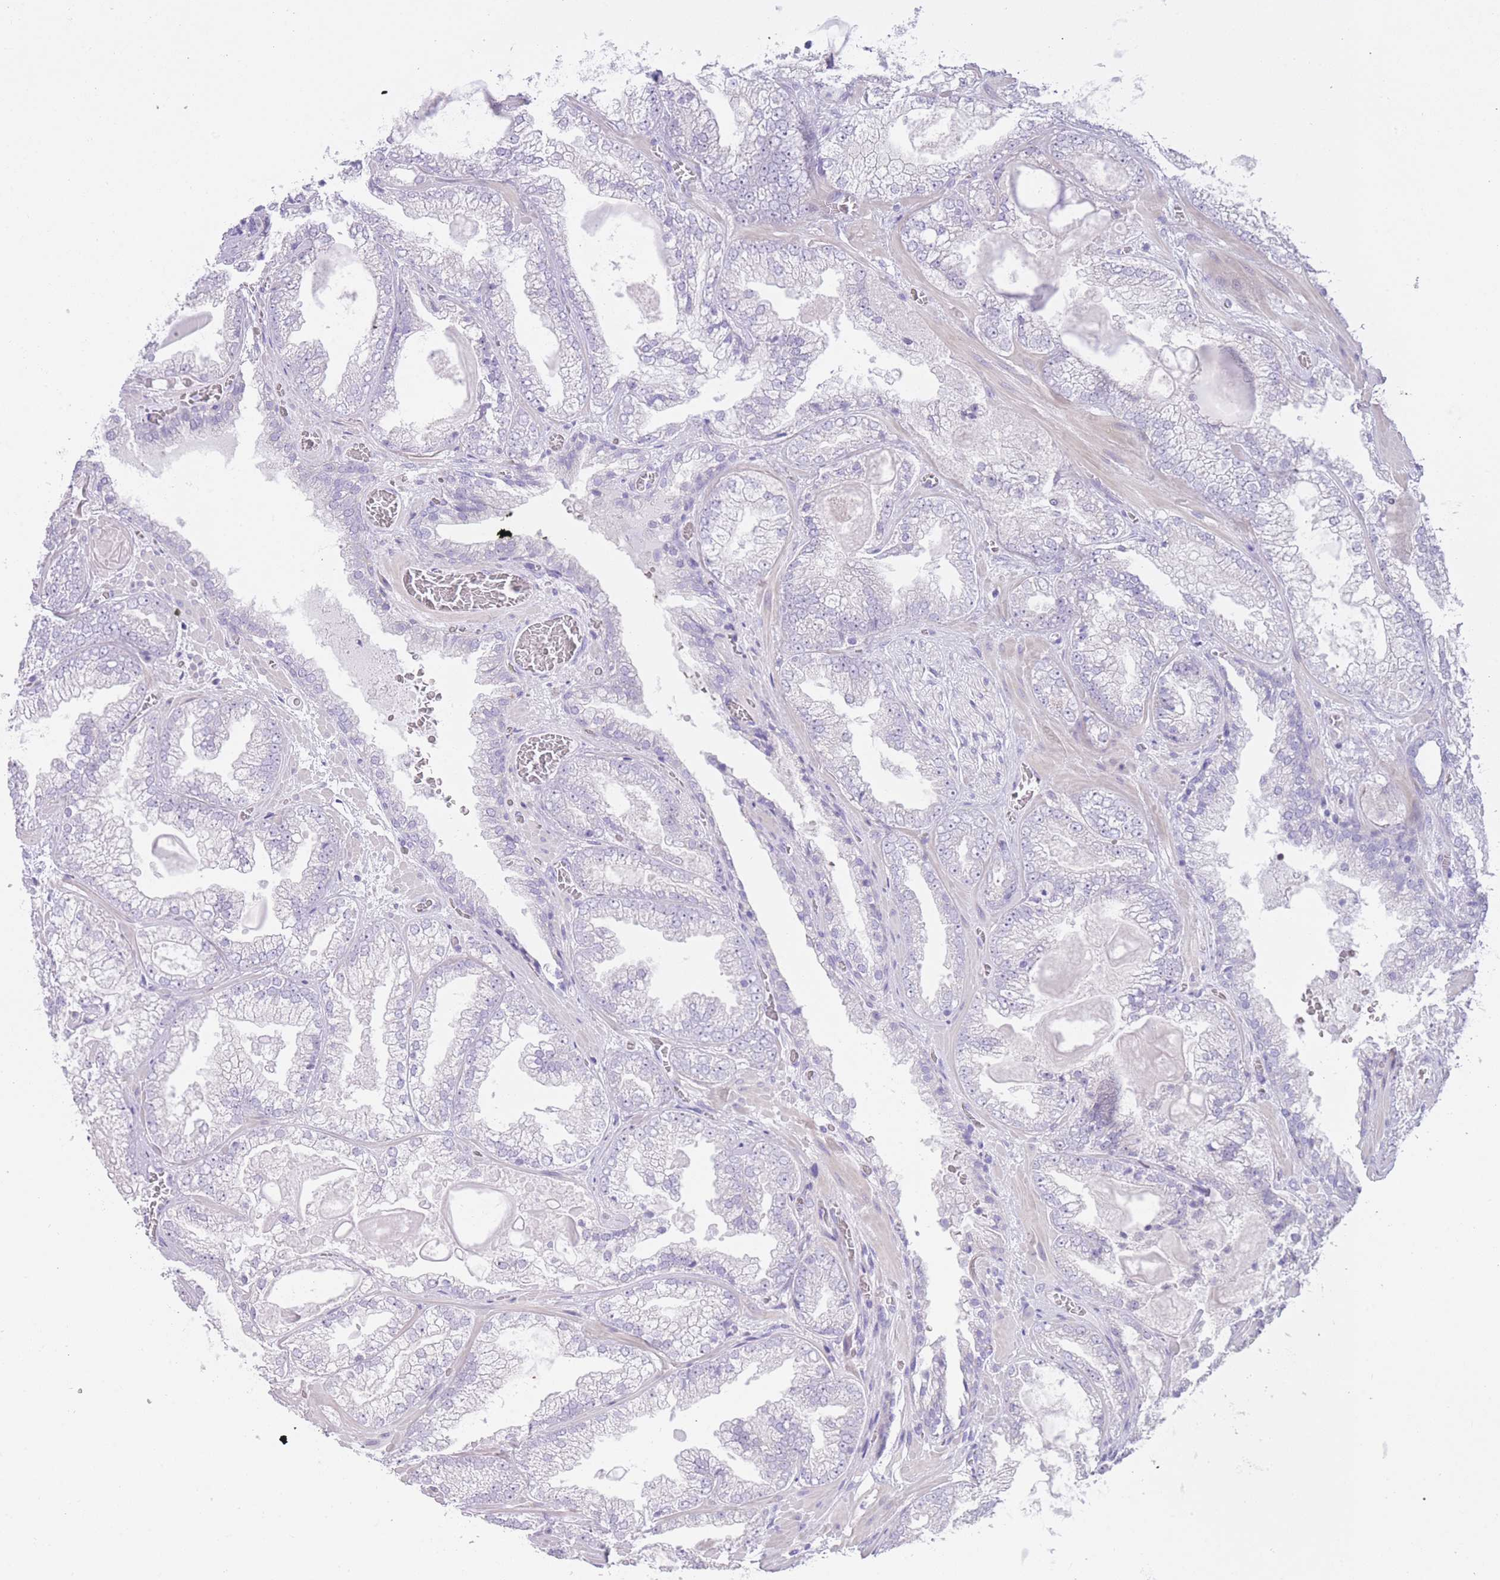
{"staining": {"intensity": "negative", "quantity": "none", "location": "none"}, "tissue": "prostate cancer", "cell_type": "Tumor cells", "image_type": "cancer", "snomed": [{"axis": "morphology", "description": "Adenocarcinoma, Low grade"}, {"axis": "topography", "description": "Prostate"}], "caption": "A photomicrograph of human prostate cancer is negative for staining in tumor cells.", "gene": "IMPG1", "patient": {"sex": "male", "age": 57}}